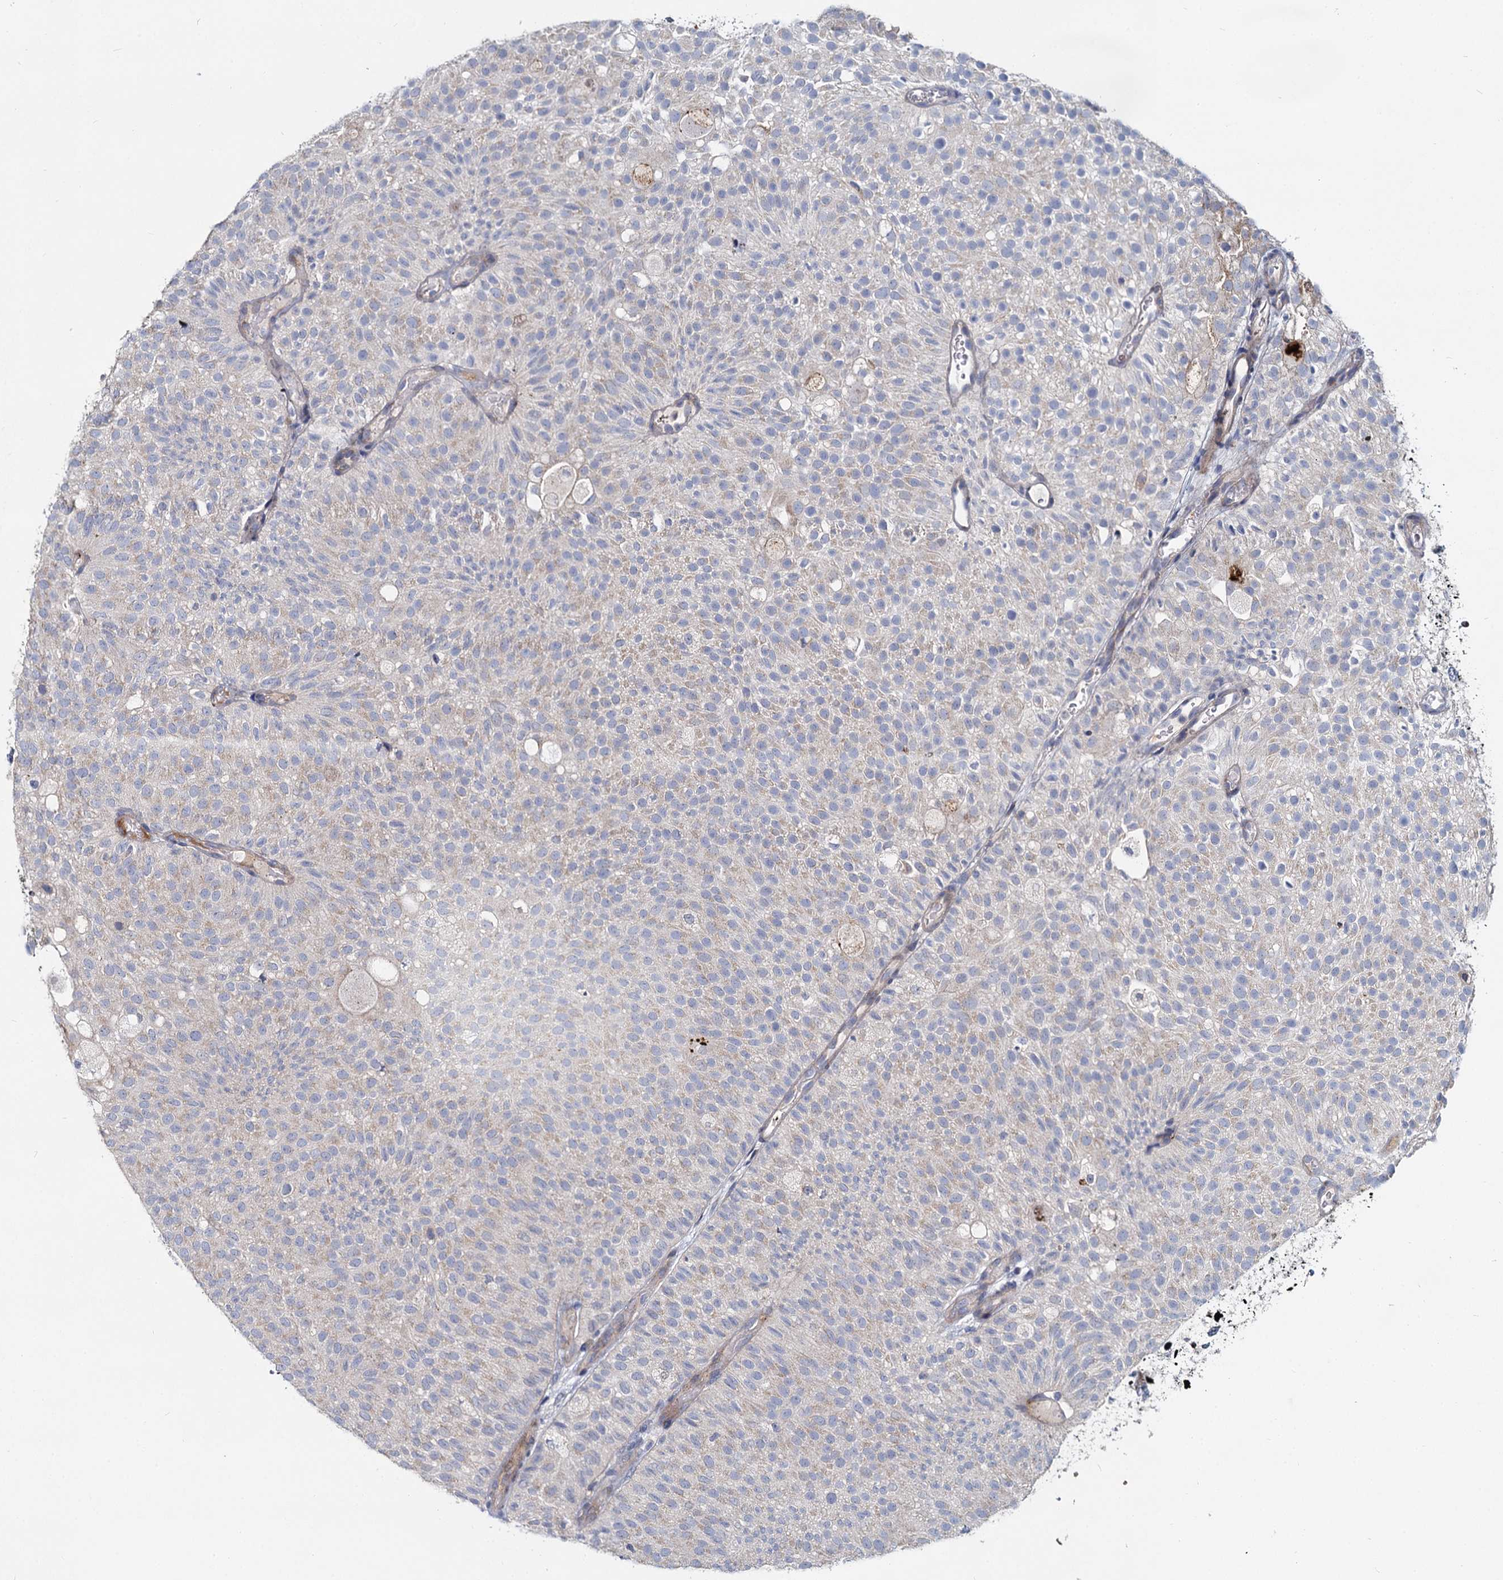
{"staining": {"intensity": "weak", "quantity": "<25%", "location": "cytoplasmic/membranous"}, "tissue": "urothelial cancer", "cell_type": "Tumor cells", "image_type": "cancer", "snomed": [{"axis": "morphology", "description": "Urothelial carcinoma, Low grade"}, {"axis": "topography", "description": "Urinary bladder"}], "caption": "IHC of human urothelial carcinoma (low-grade) displays no staining in tumor cells. The staining is performed using DAB (3,3'-diaminobenzidine) brown chromogen with nuclei counter-stained in using hematoxylin.", "gene": "DCUN1D2", "patient": {"sex": "male", "age": 78}}